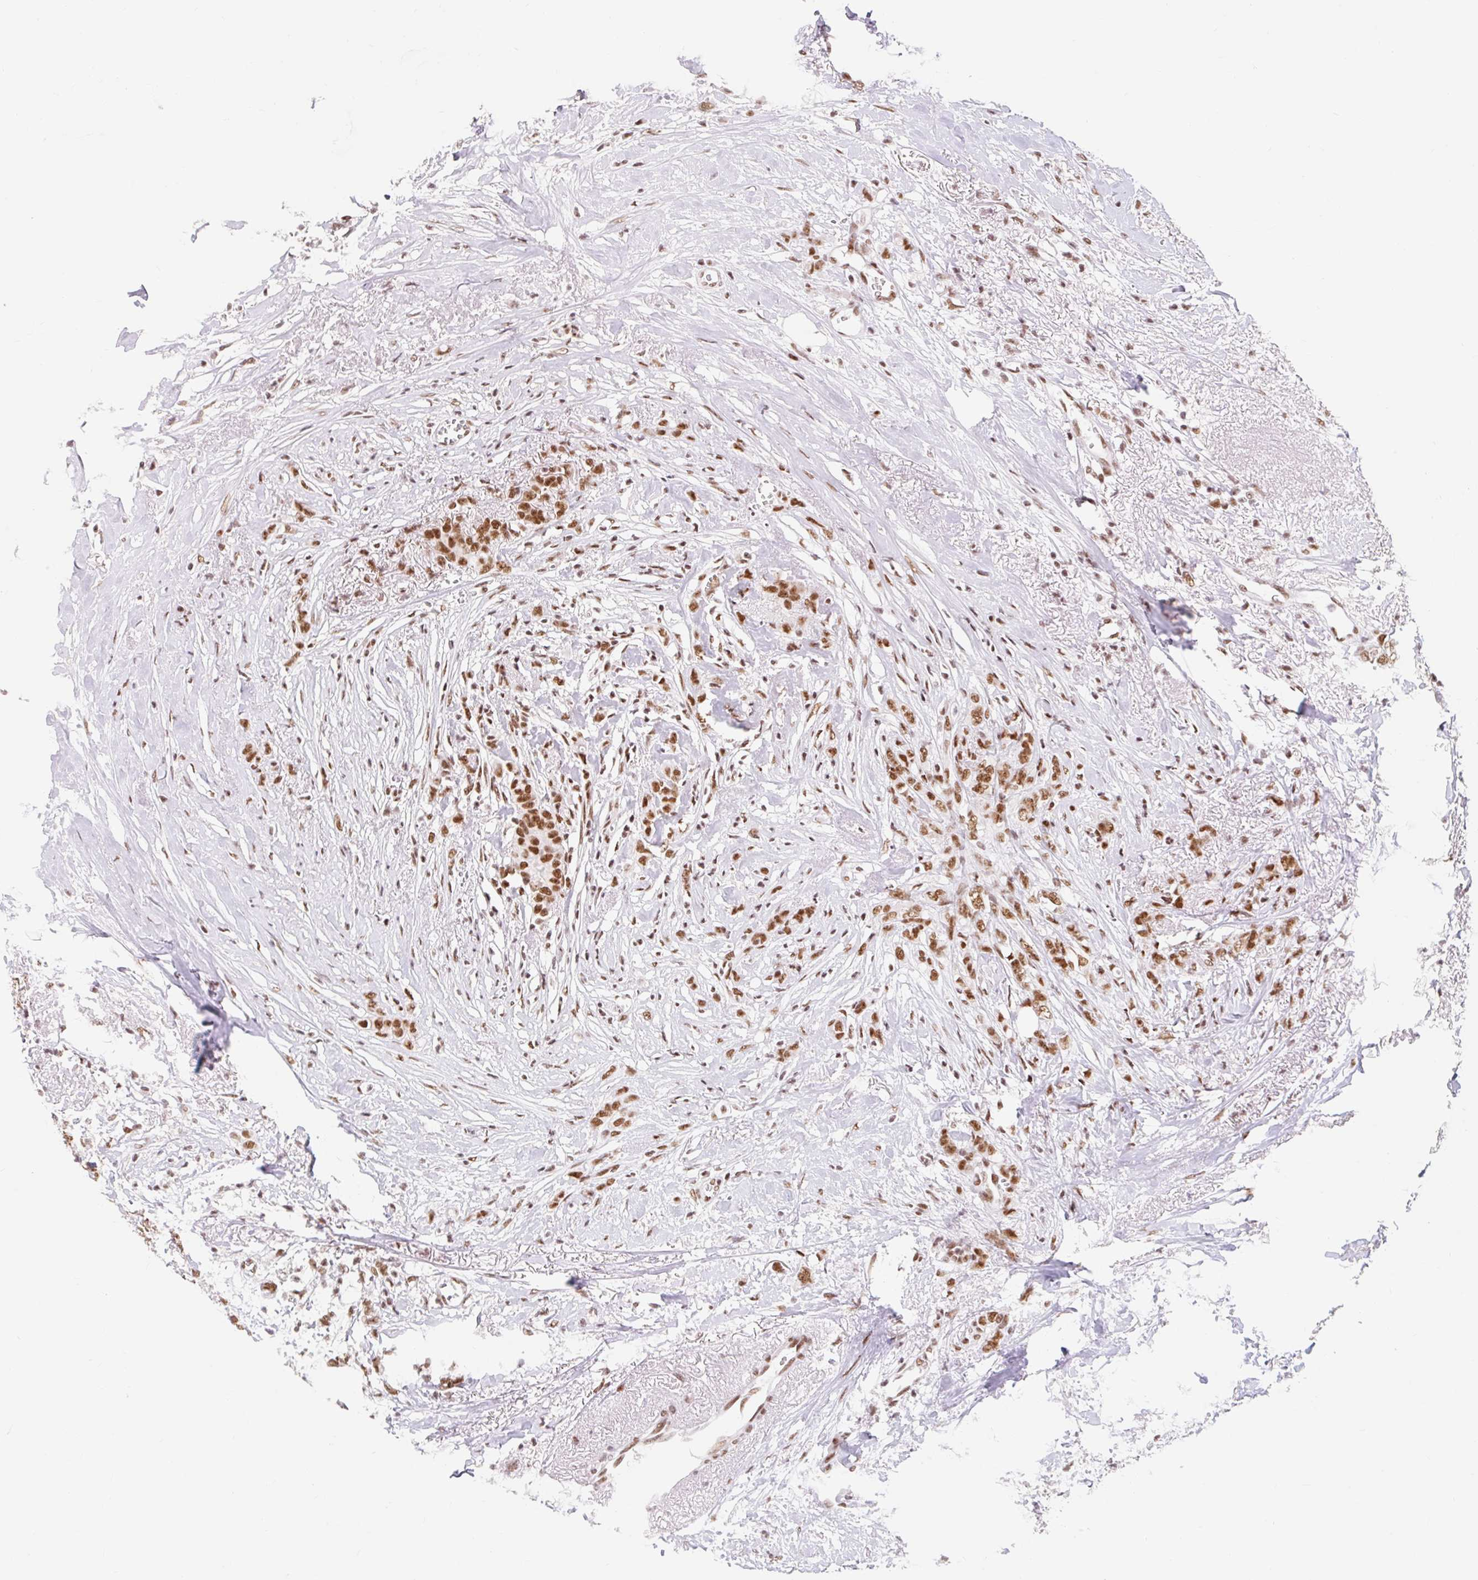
{"staining": {"intensity": "moderate", "quantity": ">75%", "location": "nuclear"}, "tissue": "breast cancer", "cell_type": "Tumor cells", "image_type": "cancer", "snomed": [{"axis": "morphology", "description": "Lobular carcinoma"}, {"axis": "topography", "description": "Breast"}], "caption": "Lobular carcinoma (breast) stained with DAB (3,3'-diaminobenzidine) immunohistochemistry exhibits medium levels of moderate nuclear expression in approximately >75% of tumor cells. (IHC, brightfield microscopy, high magnification).", "gene": "SRSF10", "patient": {"sex": "female", "age": 91}}